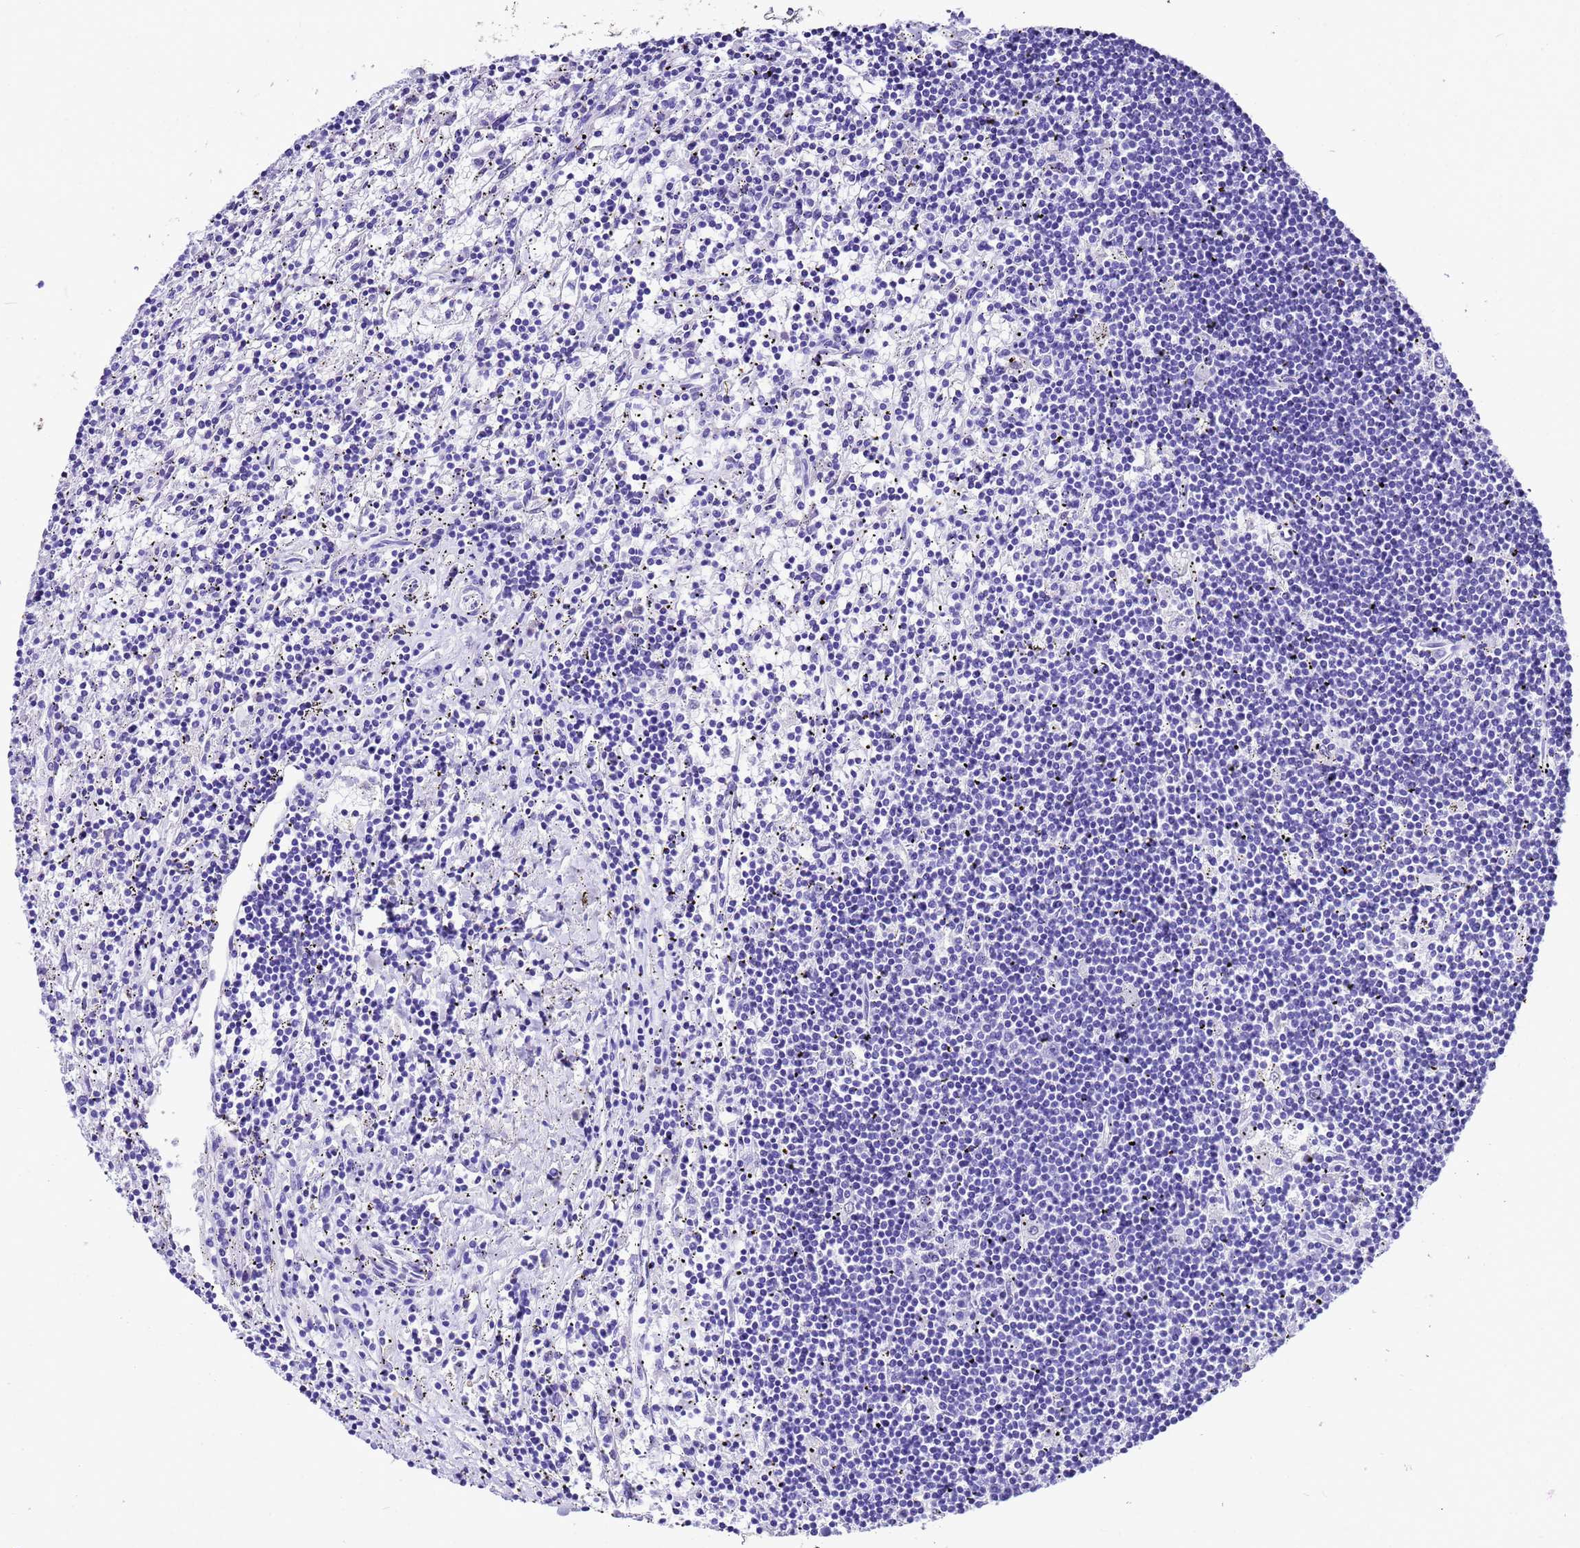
{"staining": {"intensity": "negative", "quantity": "none", "location": "none"}, "tissue": "lymphoma", "cell_type": "Tumor cells", "image_type": "cancer", "snomed": [{"axis": "morphology", "description": "Malignant lymphoma, non-Hodgkin's type, Low grade"}, {"axis": "topography", "description": "Spleen"}], "caption": "Tumor cells show no significant protein staining in malignant lymphoma, non-Hodgkin's type (low-grade). Nuclei are stained in blue.", "gene": "UGT2B10", "patient": {"sex": "male", "age": 76}}